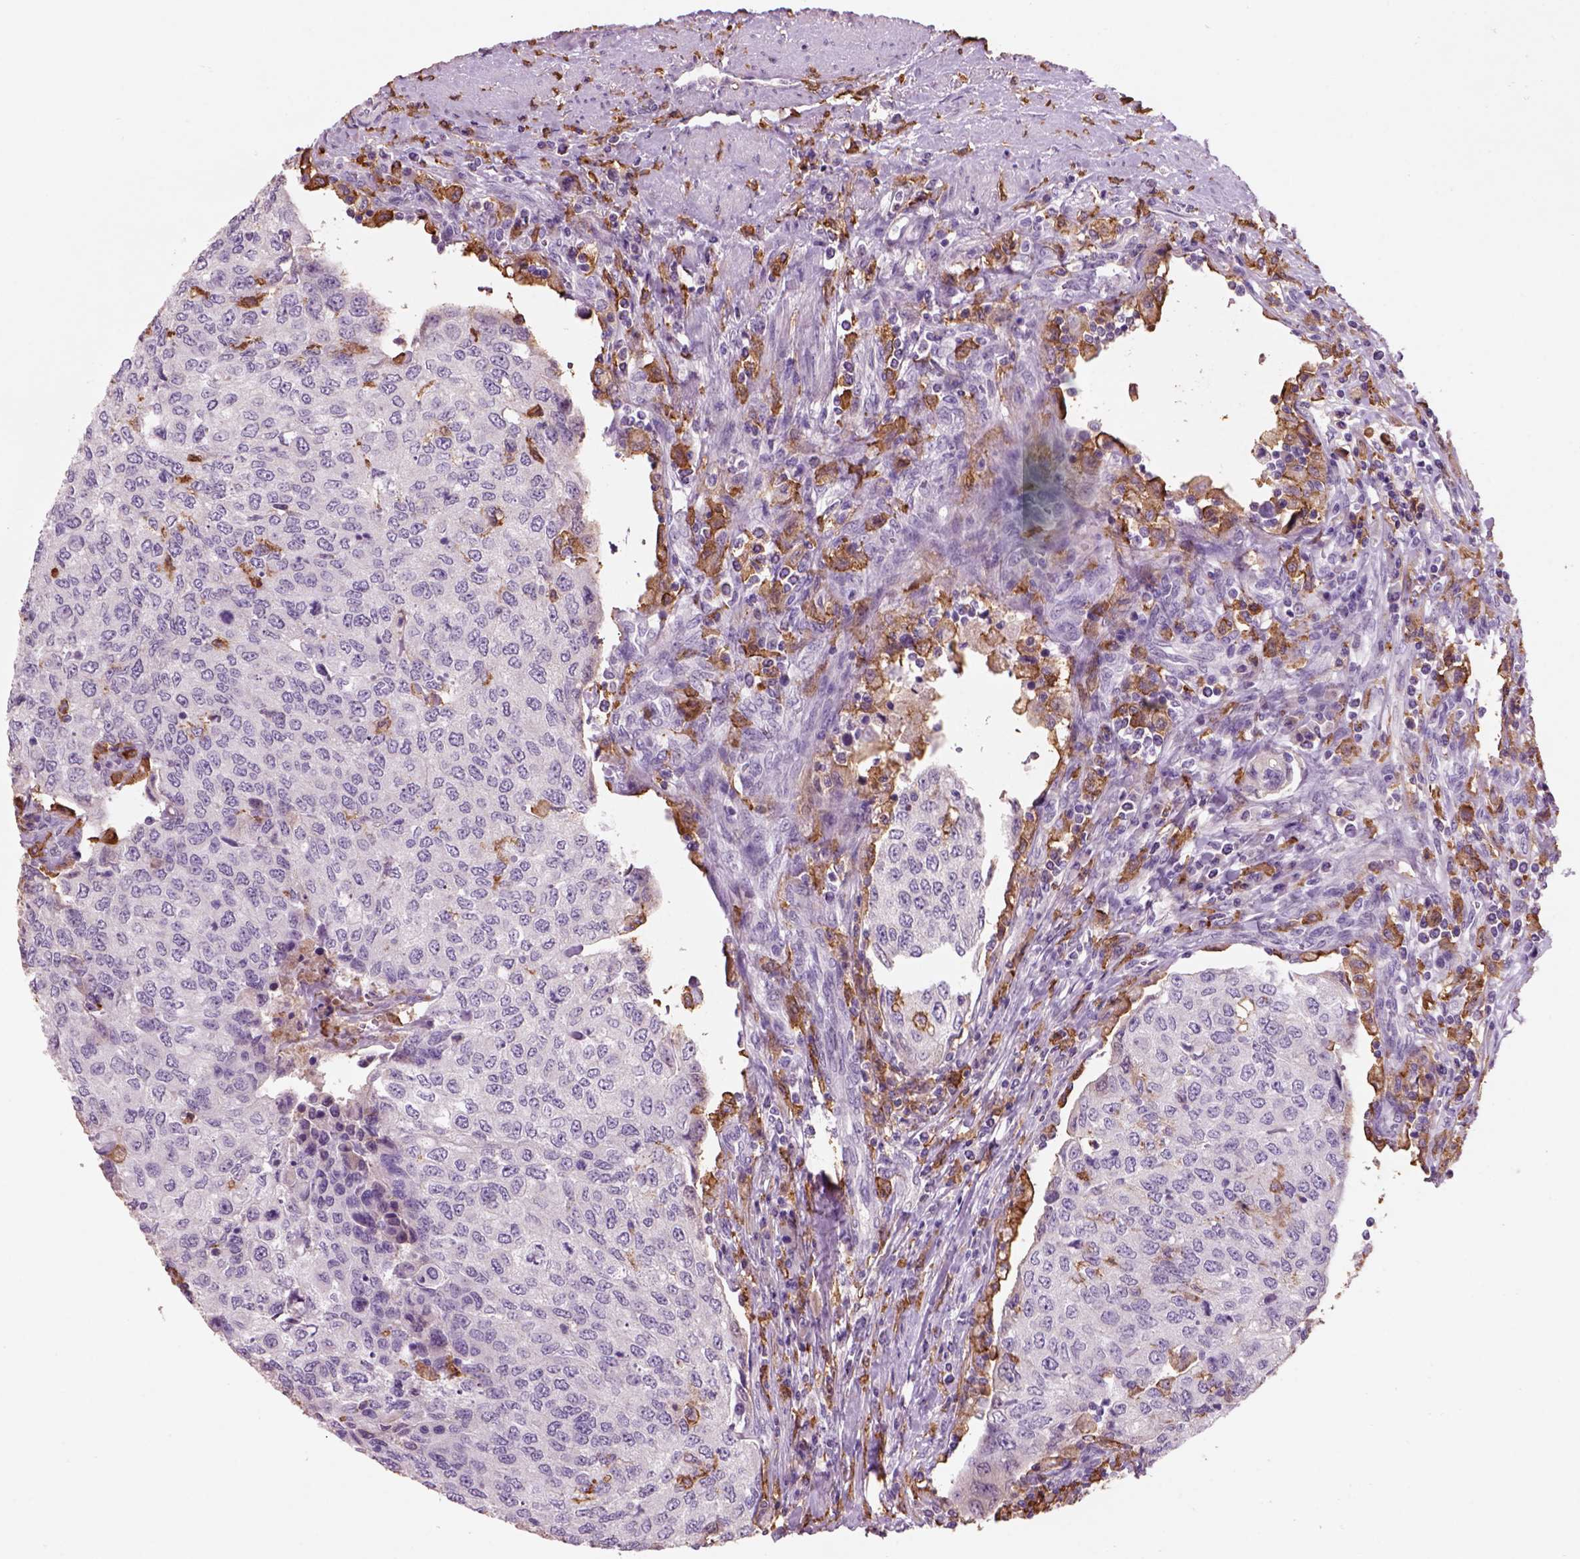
{"staining": {"intensity": "negative", "quantity": "none", "location": "none"}, "tissue": "urothelial cancer", "cell_type": "Tumor cells", "image_type": "cancer", "snomed": [{"axis": "morphology", "description": "Urothelial carcinoma, High grade"}, {"axis": "topography", "description": "Urinary bladder"}], "caption": "DAB (3,3'-diaminobenzidine) immunohistochemical staining of urothelial carcinoma (high-grade) shows no significant positivity in tumor cells. The staining was performed using DAB to visualize the protein expression in brown, while the nuclei were stained in blue with hematoxylin (Magnification: 20x).", "gene": "CD14", "patient": {"sex": "female", "age": 78}}